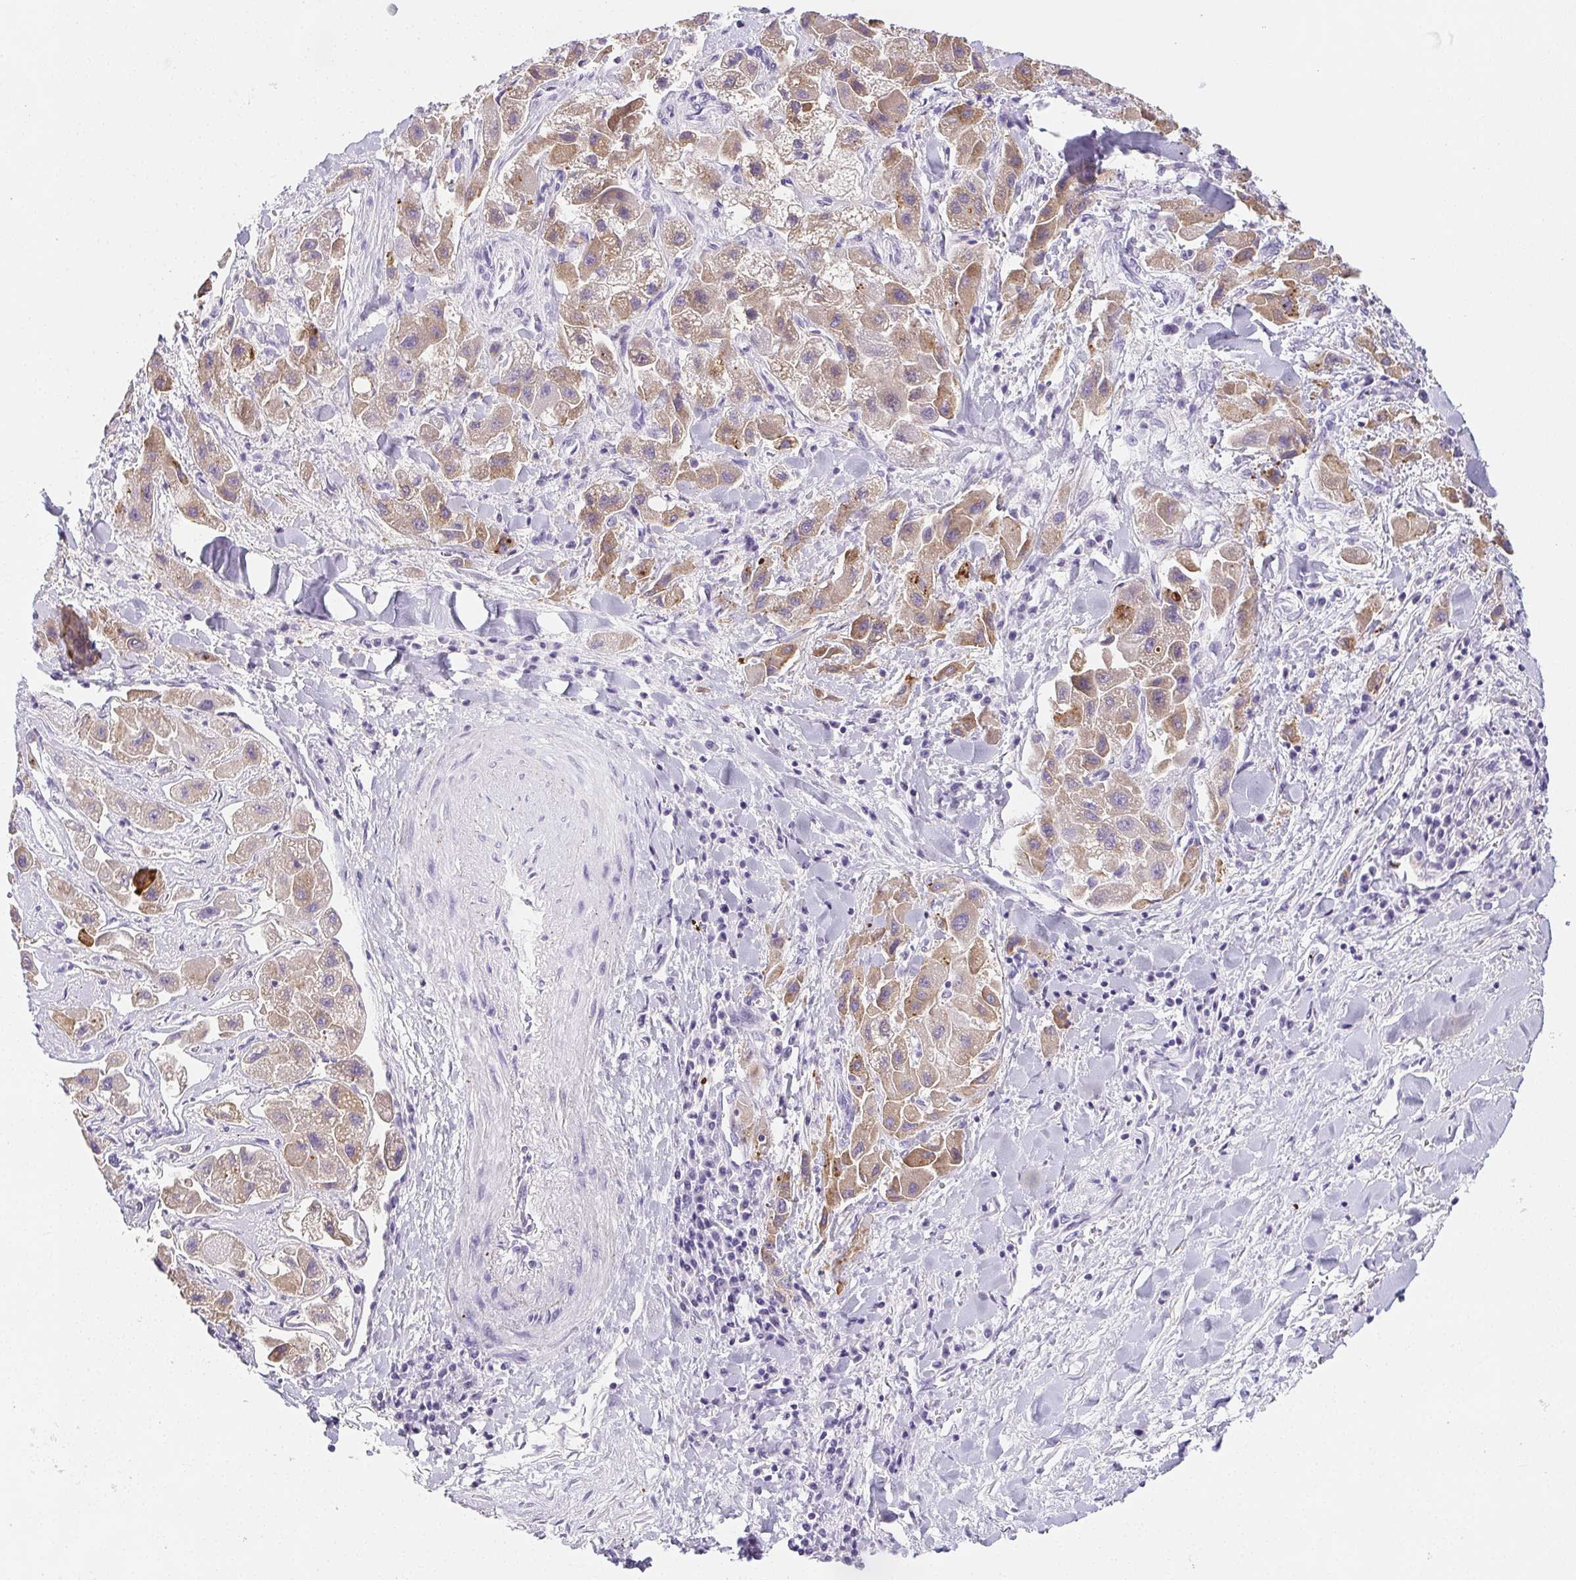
{"staining": {"intensity": "weak", "quantity": "25%-75%", "location": "cytoplasmic/membranous"}, "tissue": "liver cancer", "cell_type": "Tumor cells", "image_type": "cancer", "snomed": [{"axis": "morphology", "description": "Carcinoma, Hepatocellular, NOS"}, {"axis": "topography", "description": "Liver"}], "caption": "Tumor cells demonstrate low levels of weak cytoplasmic/membranous expression in about 25%-75% of cells in hepatocellular carcinoma (liver). (brown staining indicates protein expression, while blue staining denotes nuclei).", "gene": "VTN", "patient": {"sex": "male", "age": 24}}